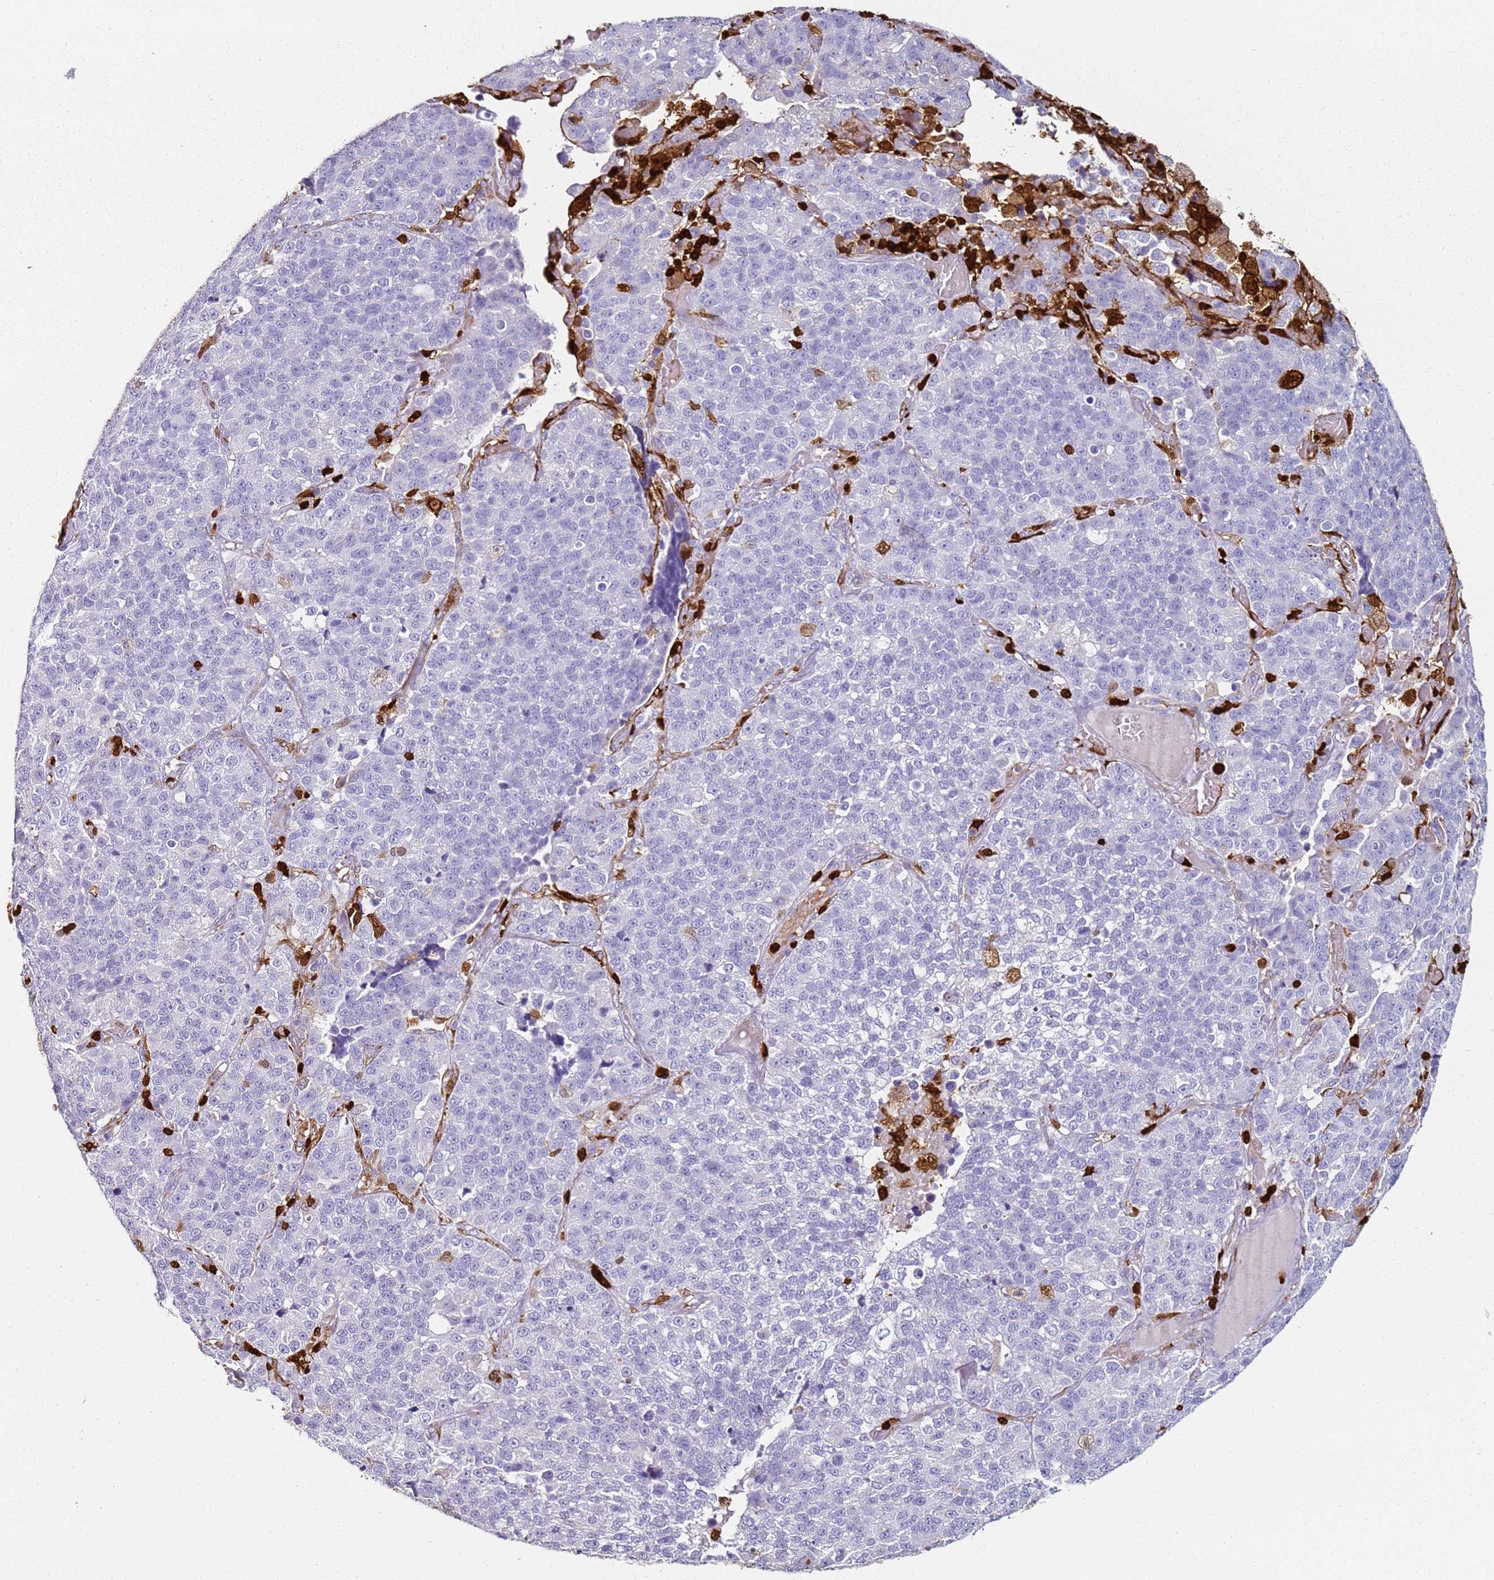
{"staining": {"intensity": "negative", "quantity": "none", "location": "none"}, "tissue": "lung cancer", "cell_type": "Tumor cells", "image_type": "cancer", "snomed": [{"axis": "morphology", "description": "Adenocarcinoma, NOS"}, {"axis": "topography", "description": "Lung"}], "caption": "Lung cancer was stained to show a protein in brown. There is no significant expression in tumor cells. Nuclei are stained in blue.", "gene": "S100A4", "patient": {"sex": "male", "age": 49}}